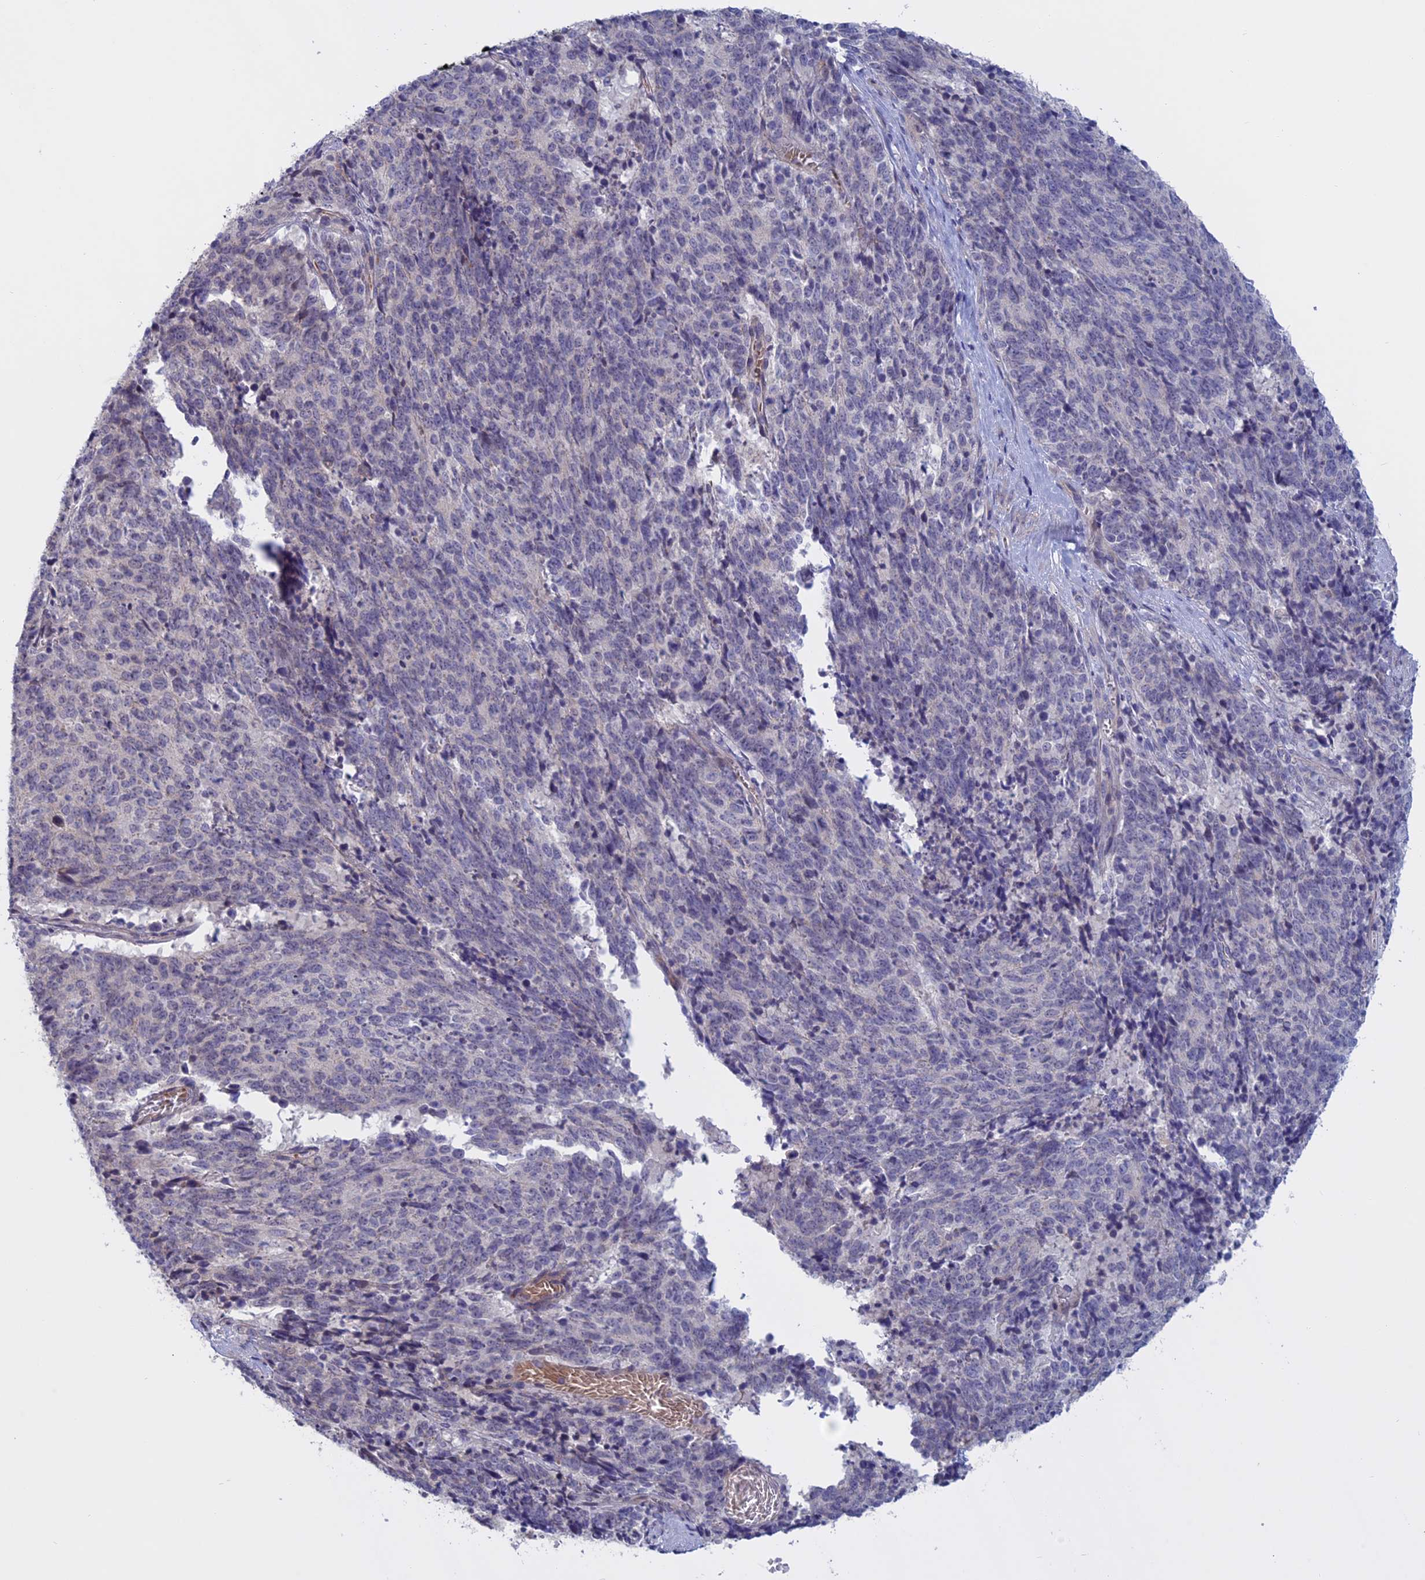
{"staining": {"intensity": "negative", "quantity": "none", "location": "none"}, "tissue": "cervical cancer", "cell_type": "Tumor cells", "image_type": "cancer", "snomed": [{"axis": "morphology", "description": "Squamous cell carcinoma, NOS"}, {"axis": "topography", "description": "Cervix"}], "caption": "The image displays no significant positivity in tumor cells of squamous cell carcinoma (cervical). (DAB (3,3'-diaminobenzidine) immunohistochemistry (IHC) visualized using brightfield microscopy, high magnification).", "gene": "SLC2A6", "patient": {"sex": "female", "age": 29}}